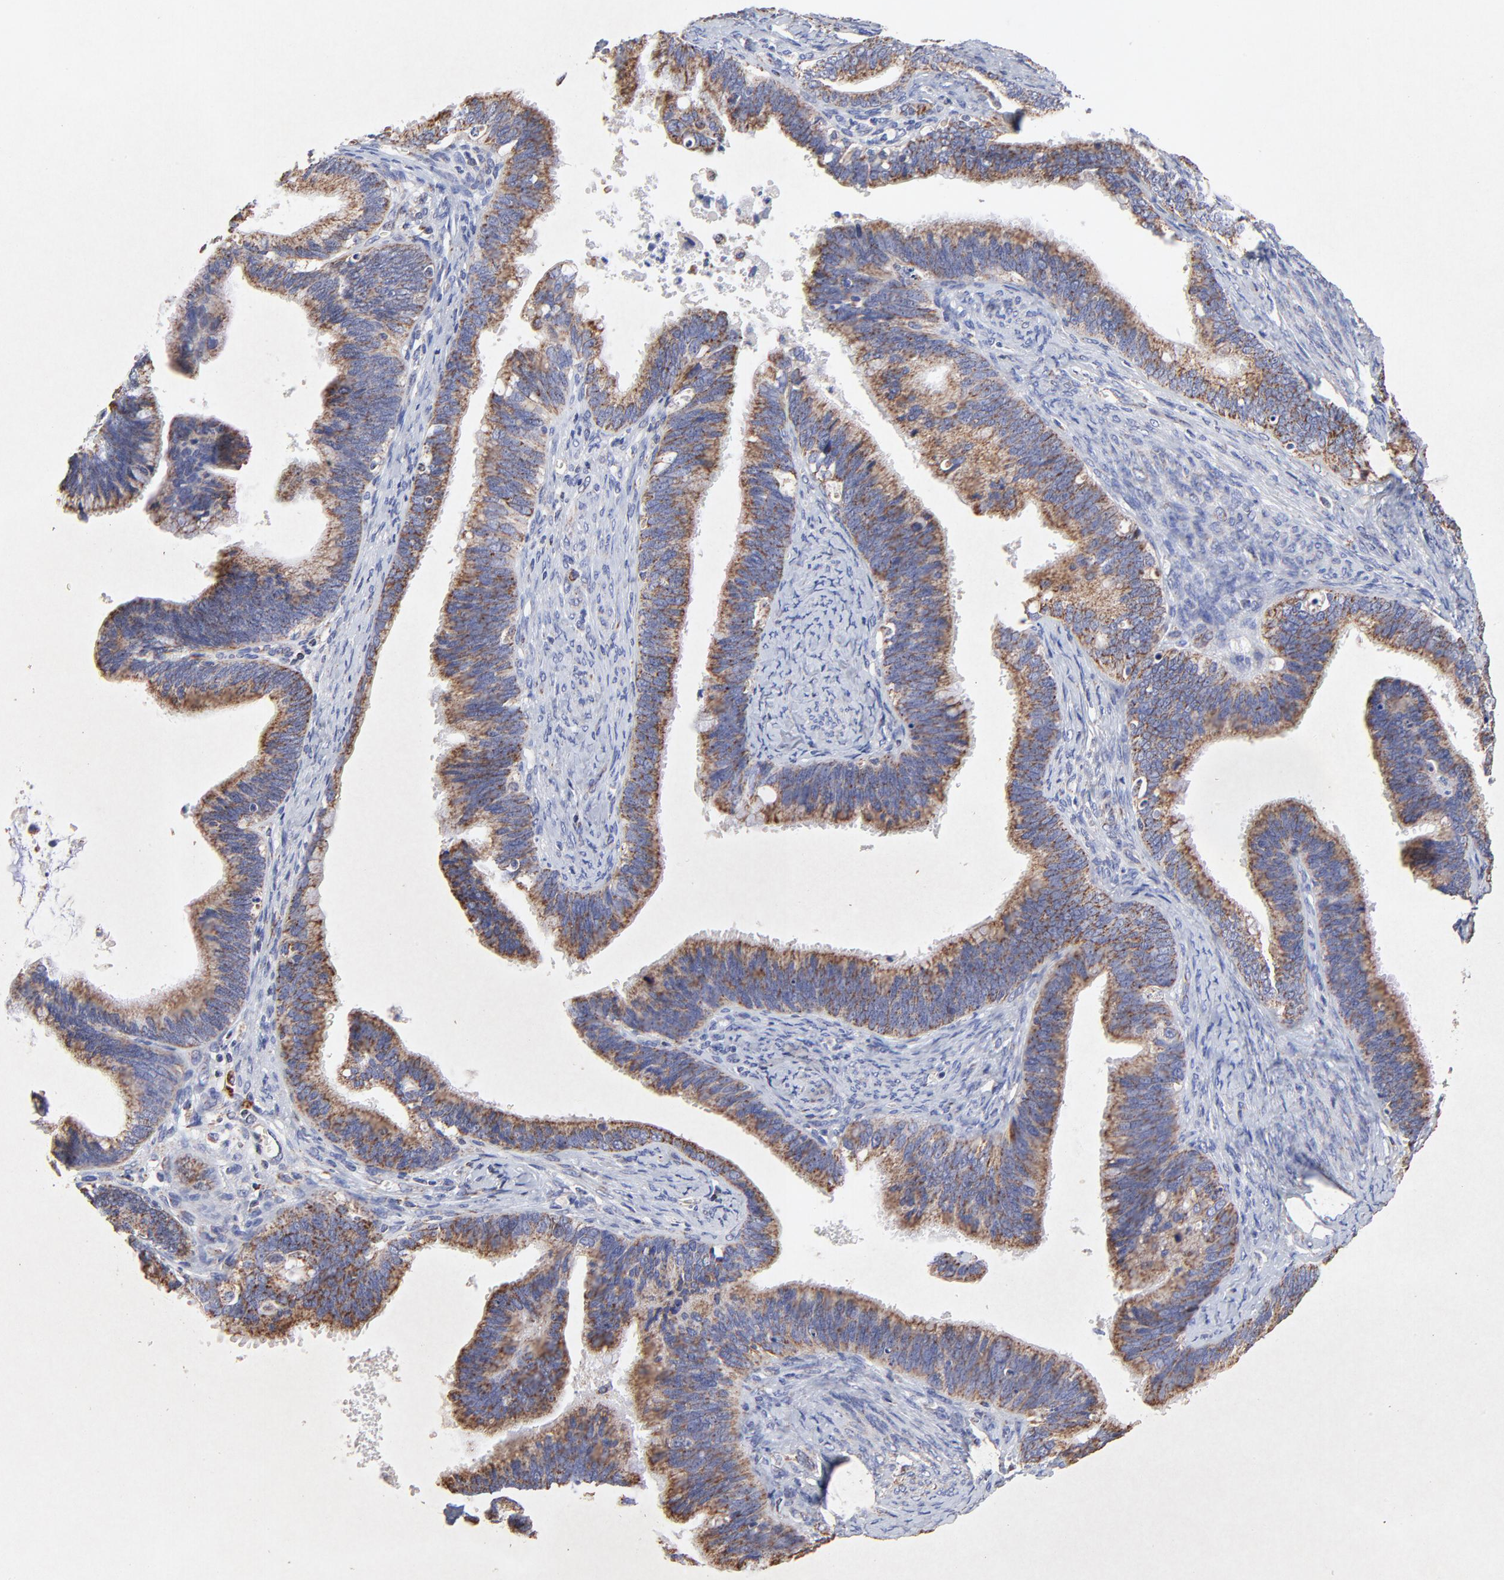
{"staining": {"intensity": "moderate", "quantity": ">75%", "location": "cytoplasmic/membranous"}, "tissue": "cervical cancer", "cell_type": "Tumor cells", "image_type": "cancer", "snomed": [{"axis": "morphology", "description": "Adenocarcinoma, NOS"}, {"axis": "topography", "description": "Cervix"}], "caption": "A micrograph of human cervical cancer stained for a protein displays moderate cytoplasmic/membranous brown staining in tumor cells.", "gene": "SSBP1", "patient": {"sex": "female", "age": 47}}